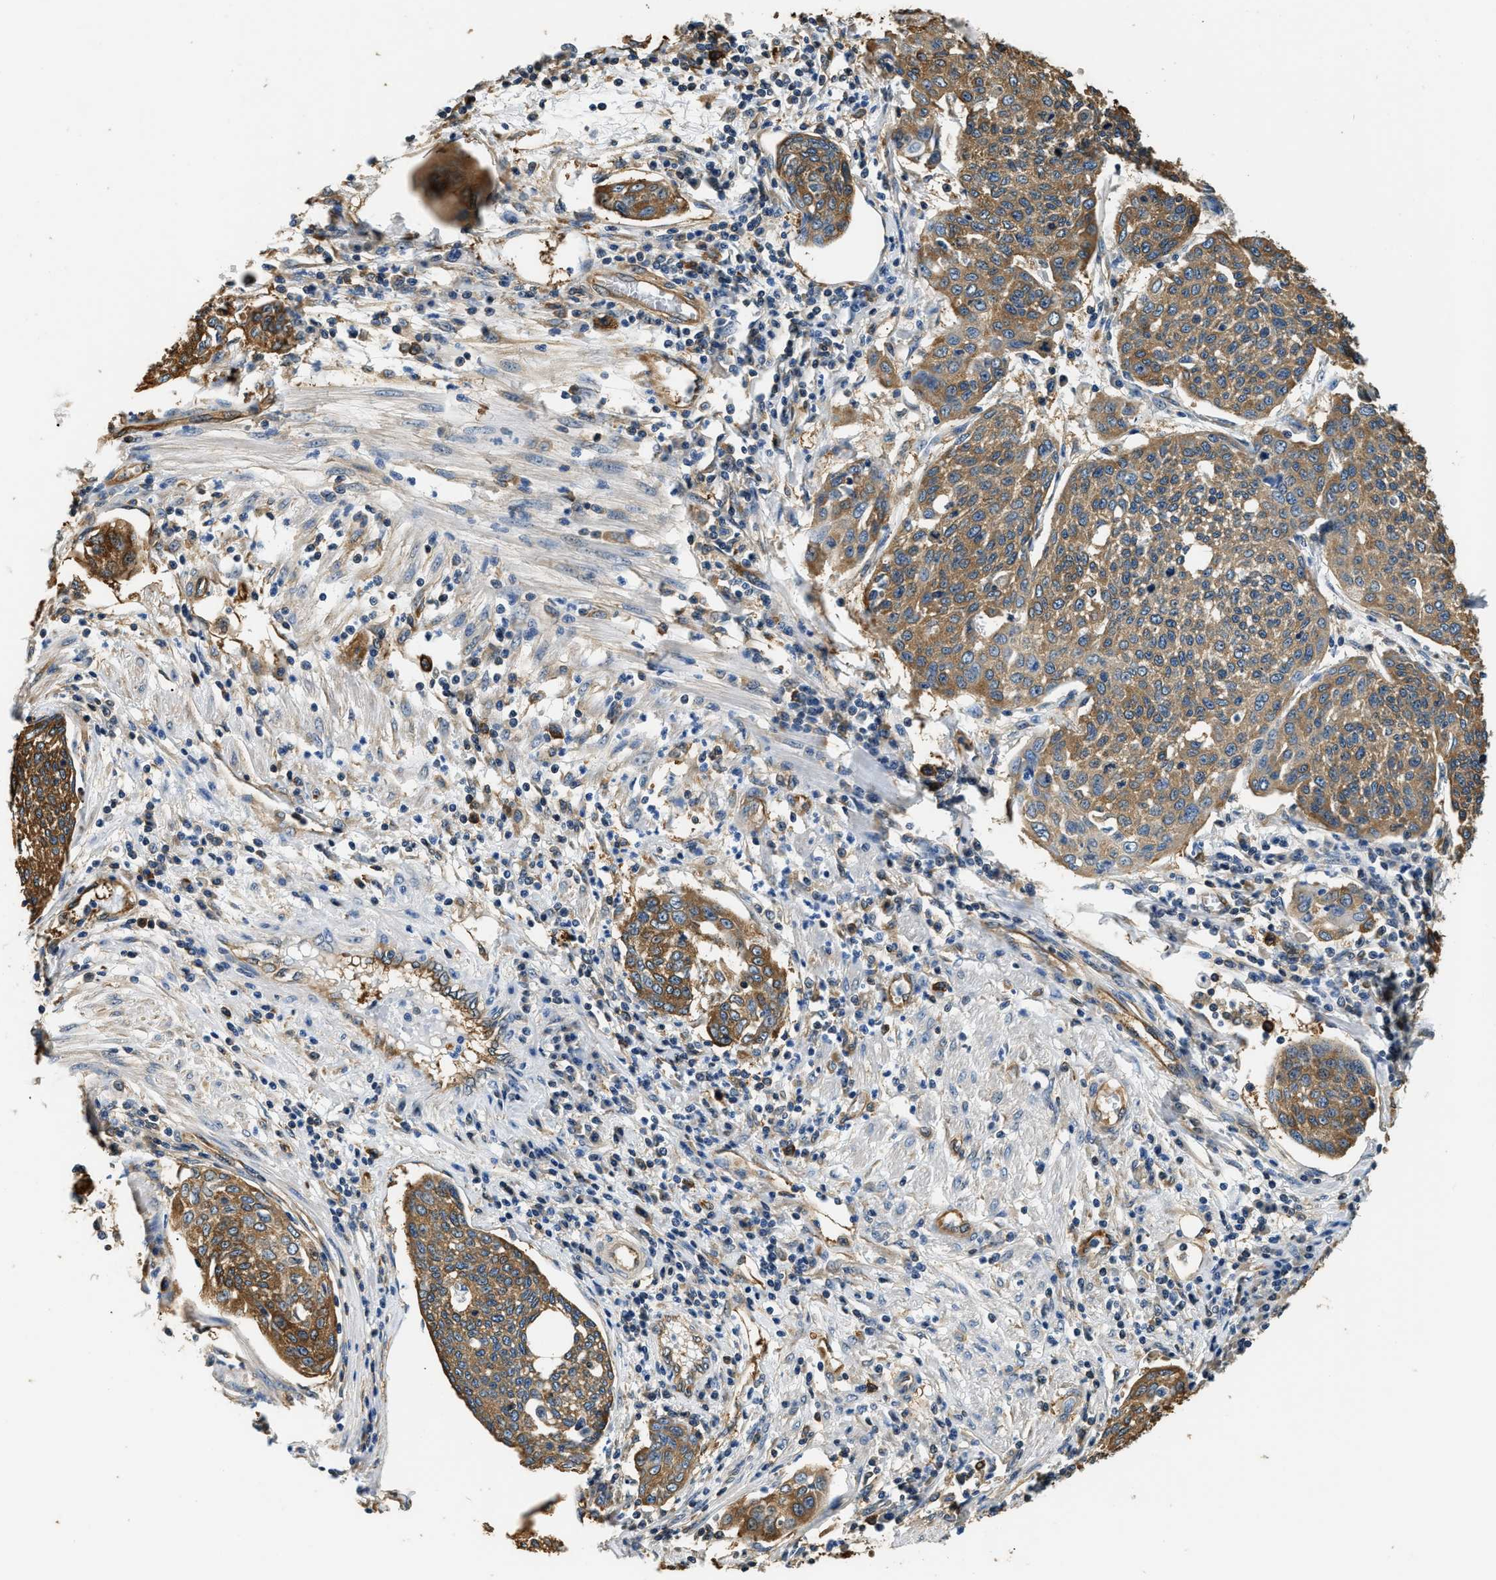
{"staining": {"intensity": "moderate", "quantity": ">75%", "location": "cytoplasmic/membranous"}, "tissue": "cervical cancer", "cell_type": "Tumor cells", "image_type": "cancer", "snomed": [{"axis": "morphology", "description": "Squamous cell carcinoma, NOS"}, {"axis": "topography", "description": "Cervix"}], "caption": "High-magnification brightfield microscopy of cervical squamous cell carcinoma stained with DAB (brown) and counterstained with hematoxylin (blue). tumor cells exhibit moderate cytoplasmic/membranous positivity is appreciated in about>75% of cells.", "gene": "PPP2R1B", "patient": {"sex": "female", "age": 34}}